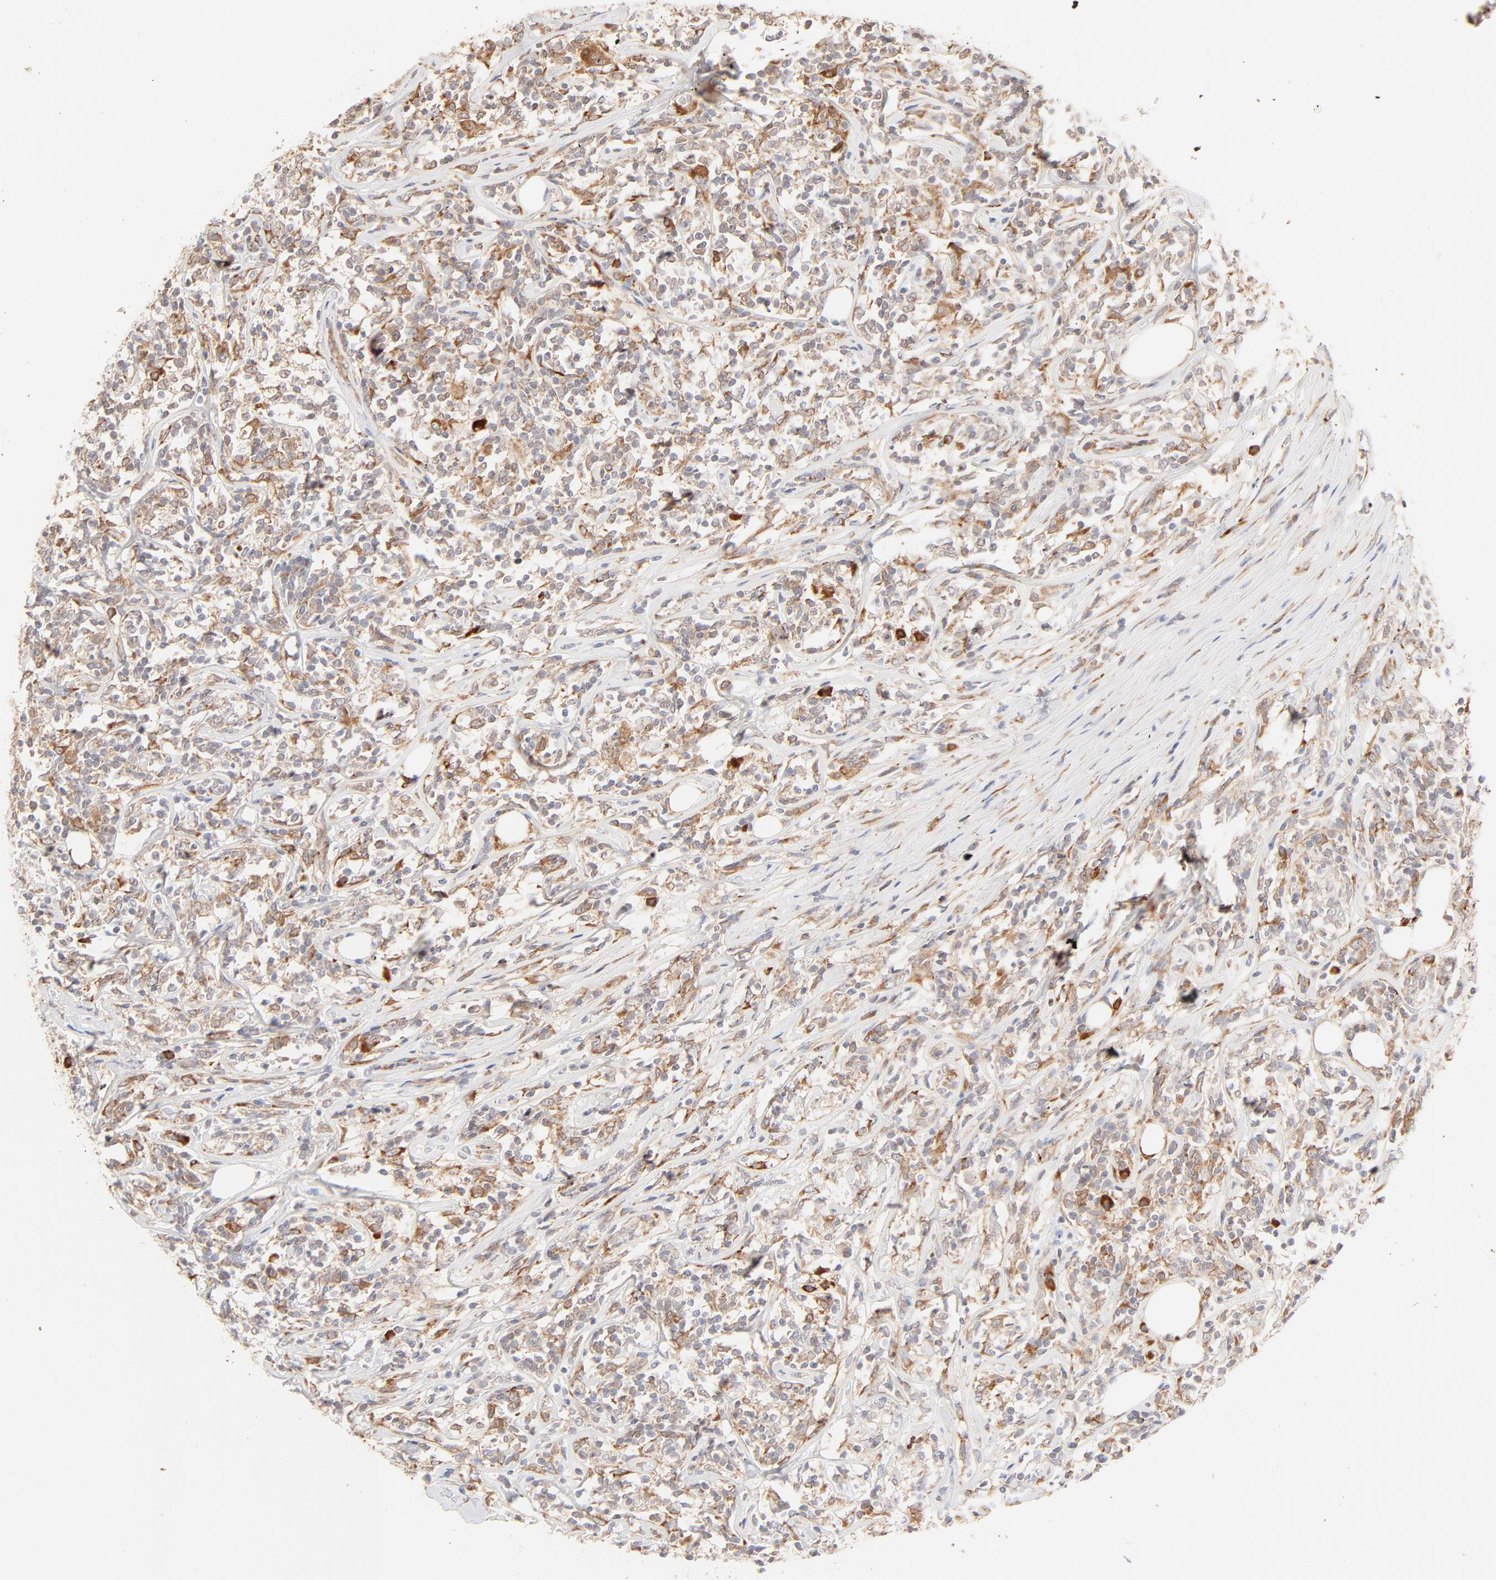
{"staining": {"intensity": "strong", "quantity": ">75%", "location": "cytoplasmic/membranous"}, "tissue": "lymphoma", "cell_type": "Tumor cells", "image_type": "cancer", "snomed": [{"axis": "morphology", "description": "Malignant lymphoma, non-Hodgkin's type, High grade"}, {"axis": "topography", "description": "Lymph node"}], "caption": "High-power microscopy captured an immunohistochemistry (IHC) image of malignant lymphoma, non-Hodgkin's type (high-grade), revealing strong cytoplasmic/membranous expression in about >75% of tumor cells.", "gene": "PARP12", "patient": {"sex": "female", "age": 84}}